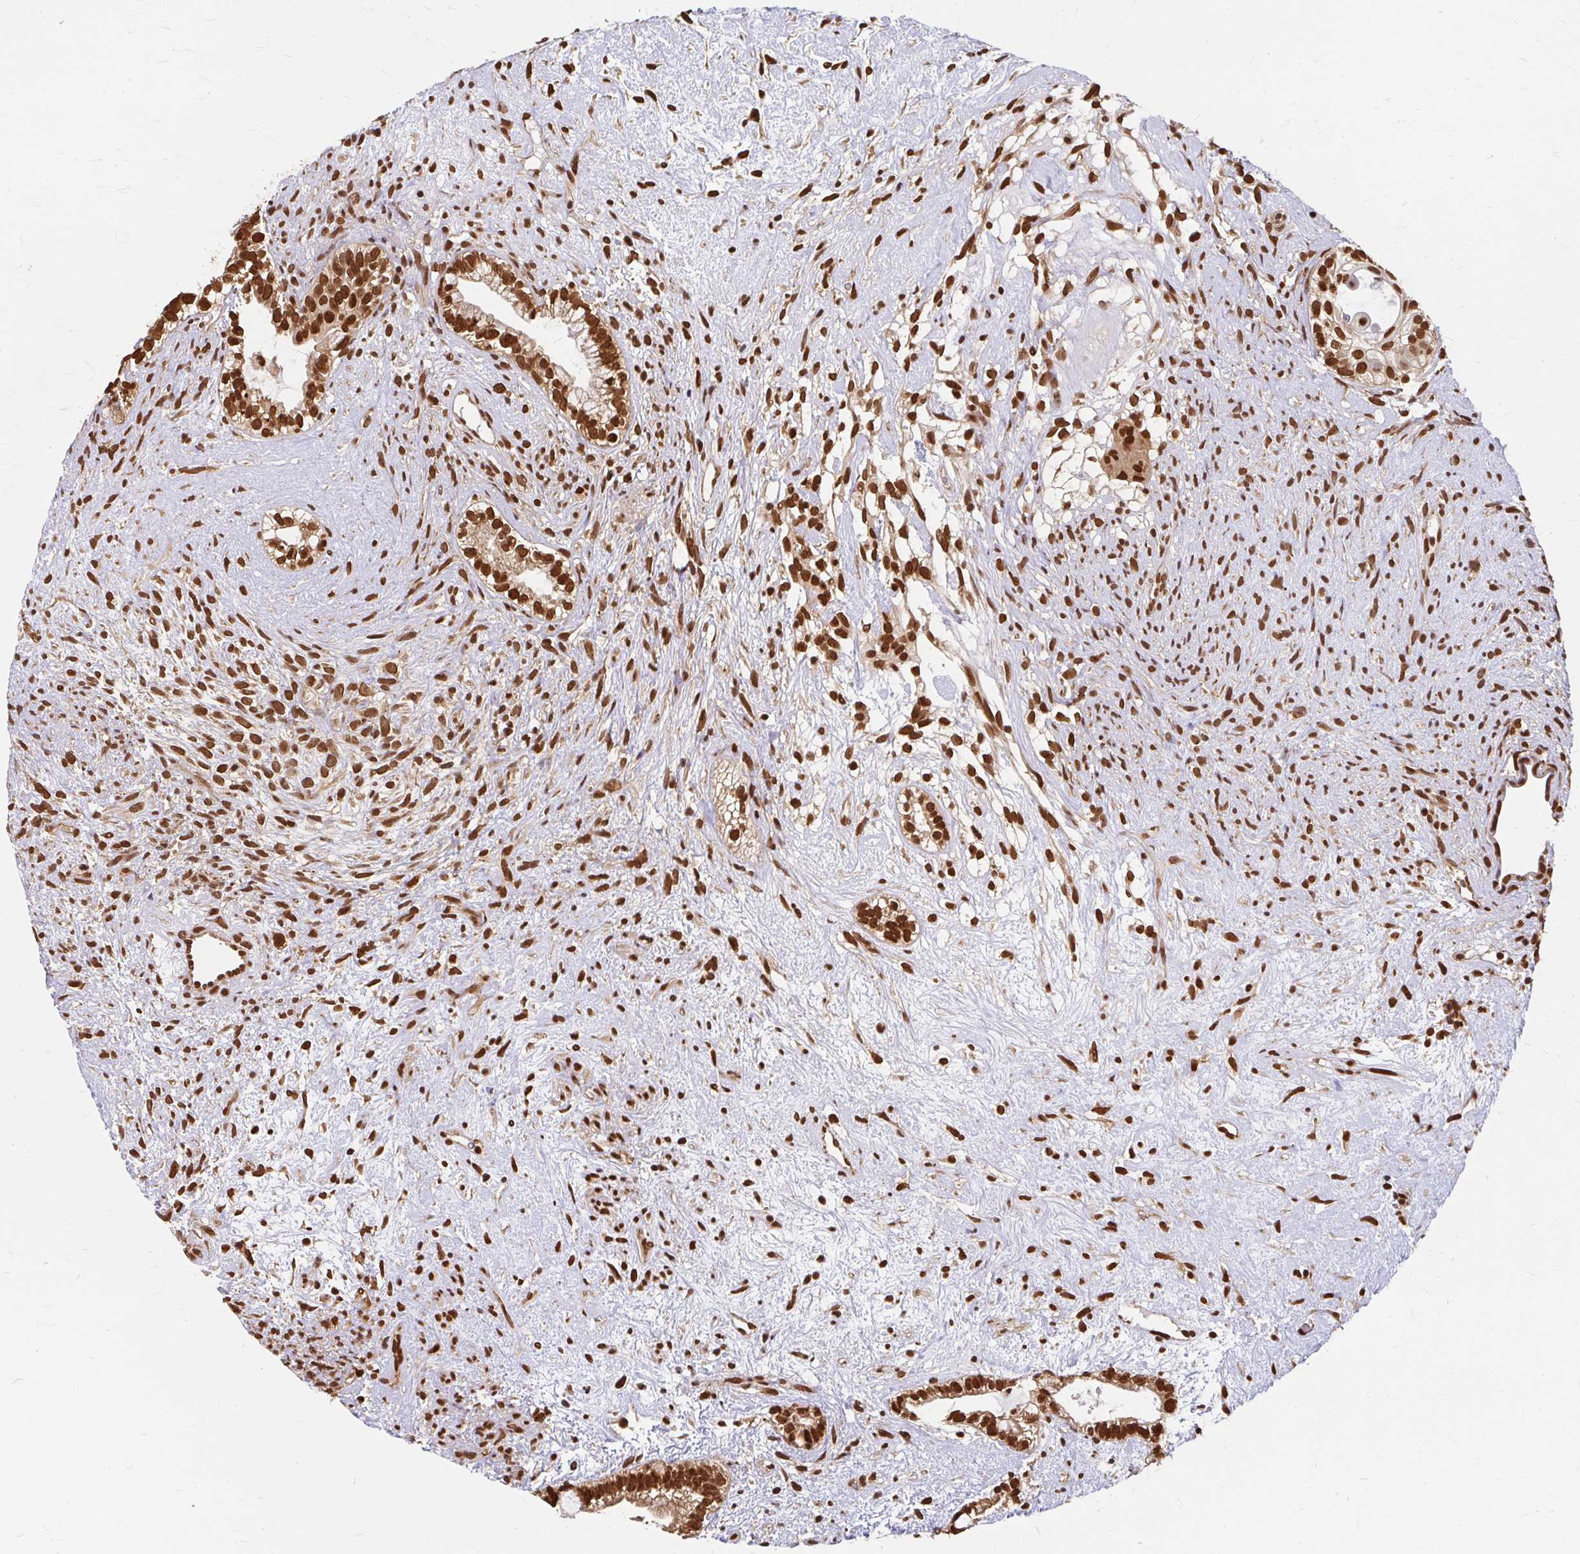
{"staining": {"intensity": "strong", "quantity": ">75%", "location": "nuclear"}, "tissue": "testis cancer", "cell_type": "Tumor cells", "image_type": "cancer", "snomed": [{"axis": "morphology", "description": "Seminoma, NOS"}, {"axis": "morphology", "description": "Carcinoma, Embryonal, NOS"}, {"axis": "topography", "description": "Testis"}], "caption": "This image shows IHC staining of human testis cancer (embryonal carcinoma), with high strong nuclear expression in about >75% of tumor cells.", "gene": "XPO1", "patient": {"sex": "male", "age": 41}}